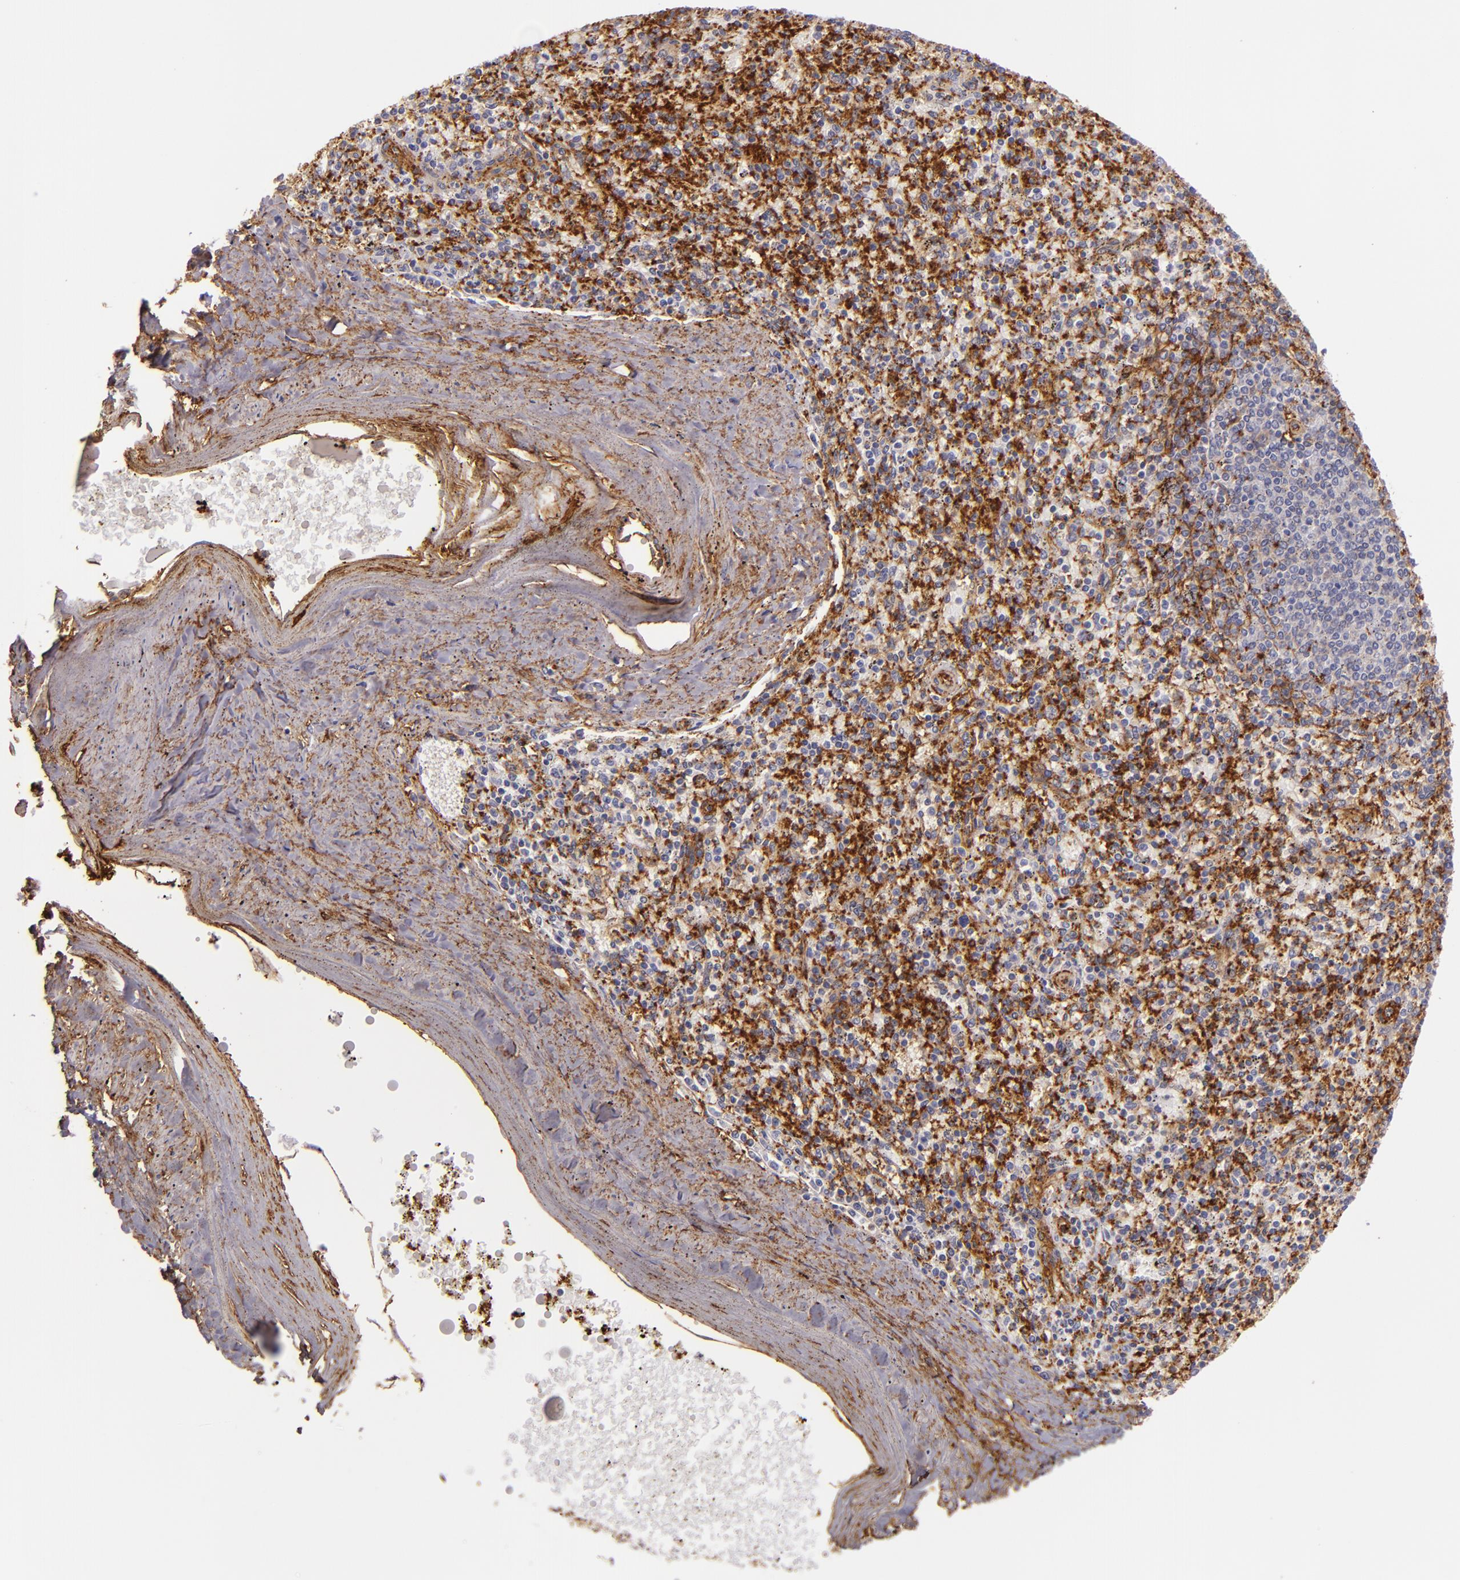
{"staining": {"intensity": "strong", "quantity": "<25%", "location": "cytoplasmic/membranous"}, "tissue": "spleen", "cell_type": "Cells in red pulp", "image_type": "normal", "snomed": [{"axis": "morphology", "description": "Normal tissue, NOS"}, {"axis": "topography", "description": "Spleen"}], "caption": "Immunohistochemical staining of benign human spleen exhibits medium levels of strong cytoplasmic/membranous positivity in about <25% of cells in red pulp. (IHC, brightfield microscopy, high magnification).", "gene": "CD9", "patient": {"sex": "male", "age": 72}}